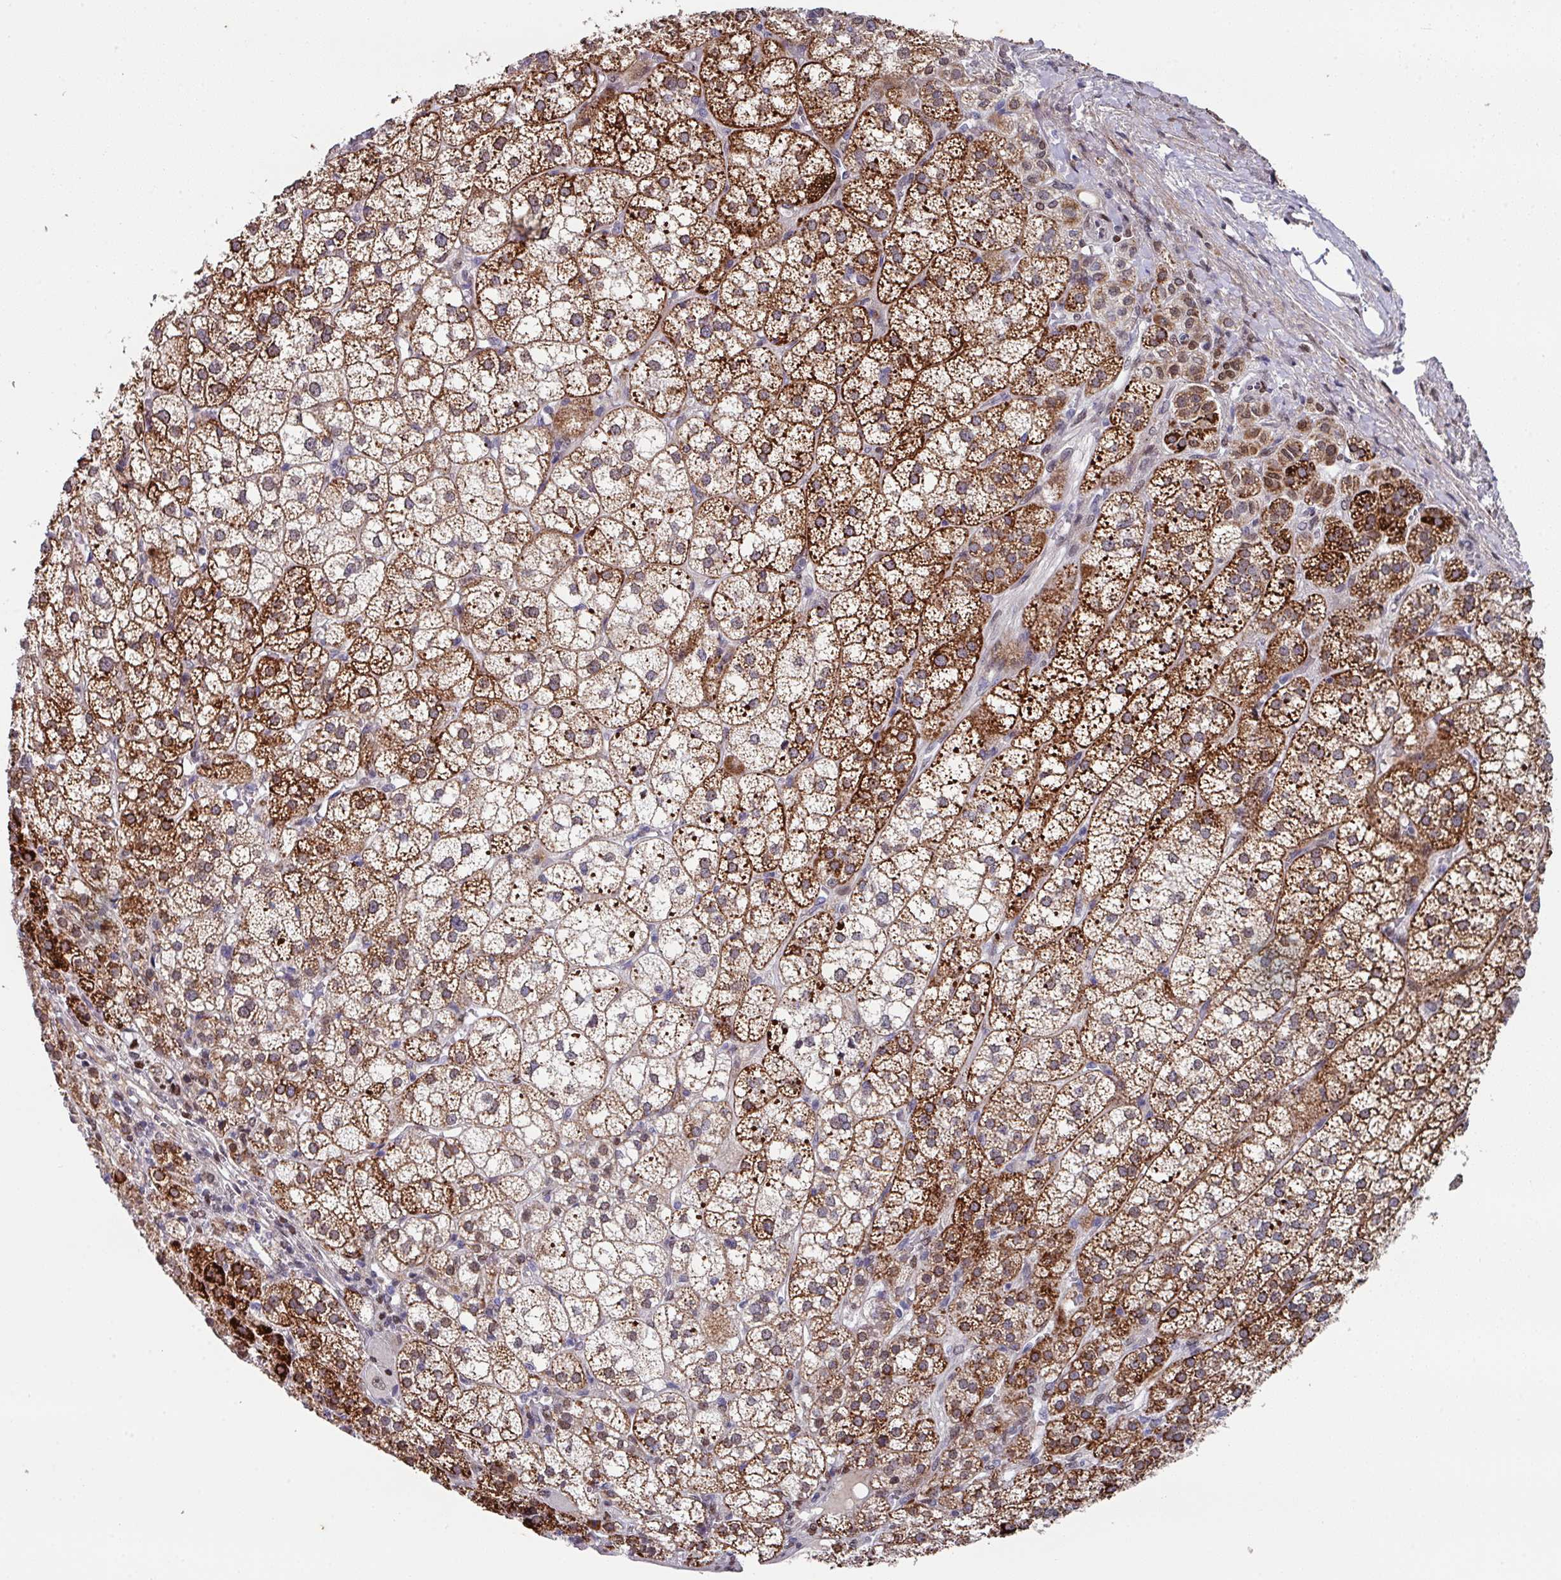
{"staining": {"intensity": "strong", "quantity": "25%-75%", "location": "cytoplasmic/membranous,nuclear"}, "tissue": "adrenal gland", "cell_type": "Glandular cells", "image_type": "normal", "snomed": [{"axis": "morphology", "description": "Normal tissue, NOS"}, {"axis": "topography", "description": "Adrenal gland"}], "caption": "IHC of benign adrenal gland reveals high levels of strong cytoplasmic/membranous,nuclear staining in about 25%-75% of glandular cells.", "gene": "CBX7", "patient": {"sex": "female", "age": 60}}